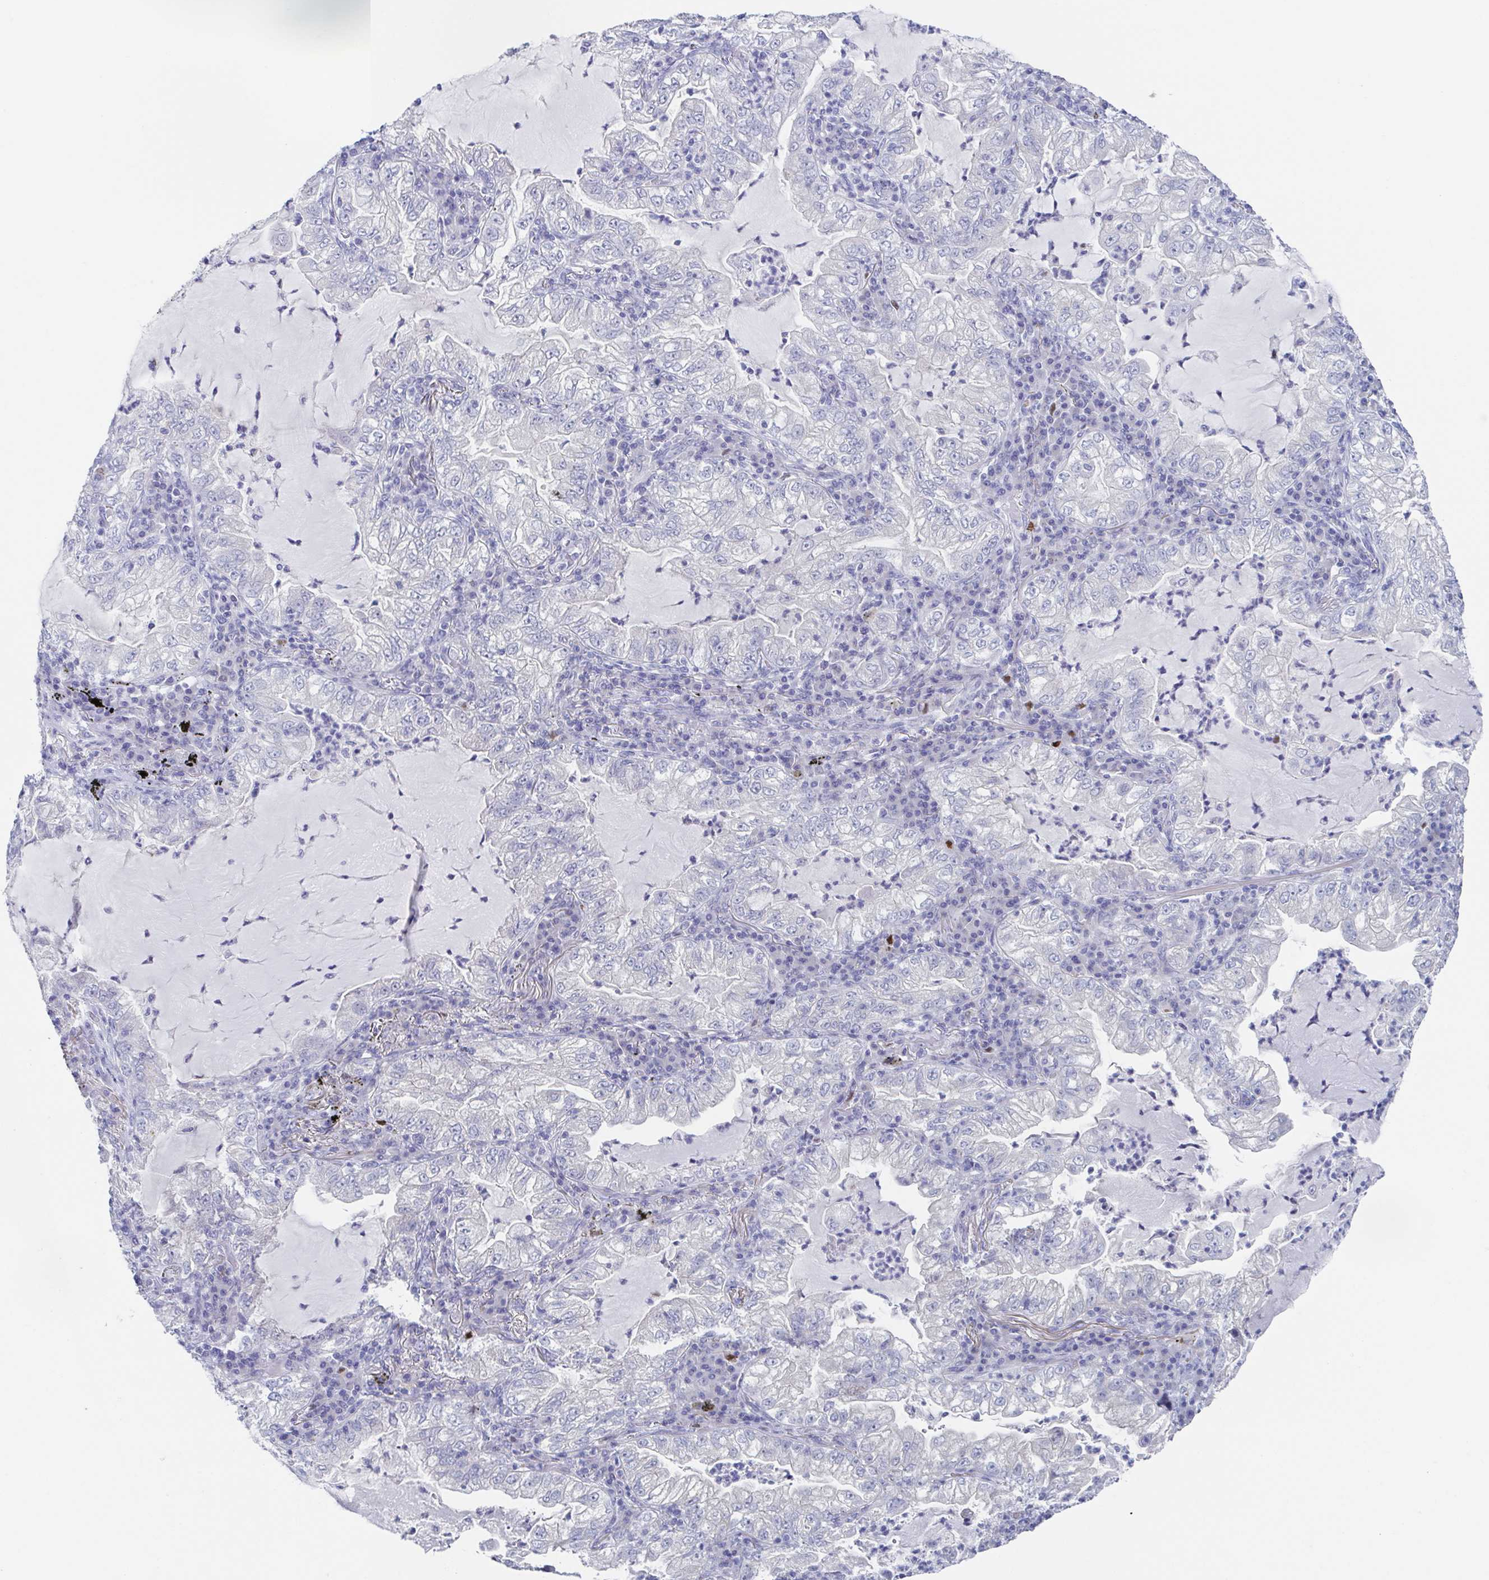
{"staining": {"intensity": "negative", "quantity": "none", "location": "none"}, "tissue": "lung cancer", "cell_type": "Tumor cells", "image_type": "cancer", "snomed": [{"axis": "morphology", "description": "Adenocarcinoma, NOS"}, {"axis": "topography", "description": "Lung"}], "caption": "An image of adenocarcinoma (lung) stained for a protein reveals no brown staining in tumor cells.", "gene": "HTR2A", "patient": {"sex": "female", "age": 73}}